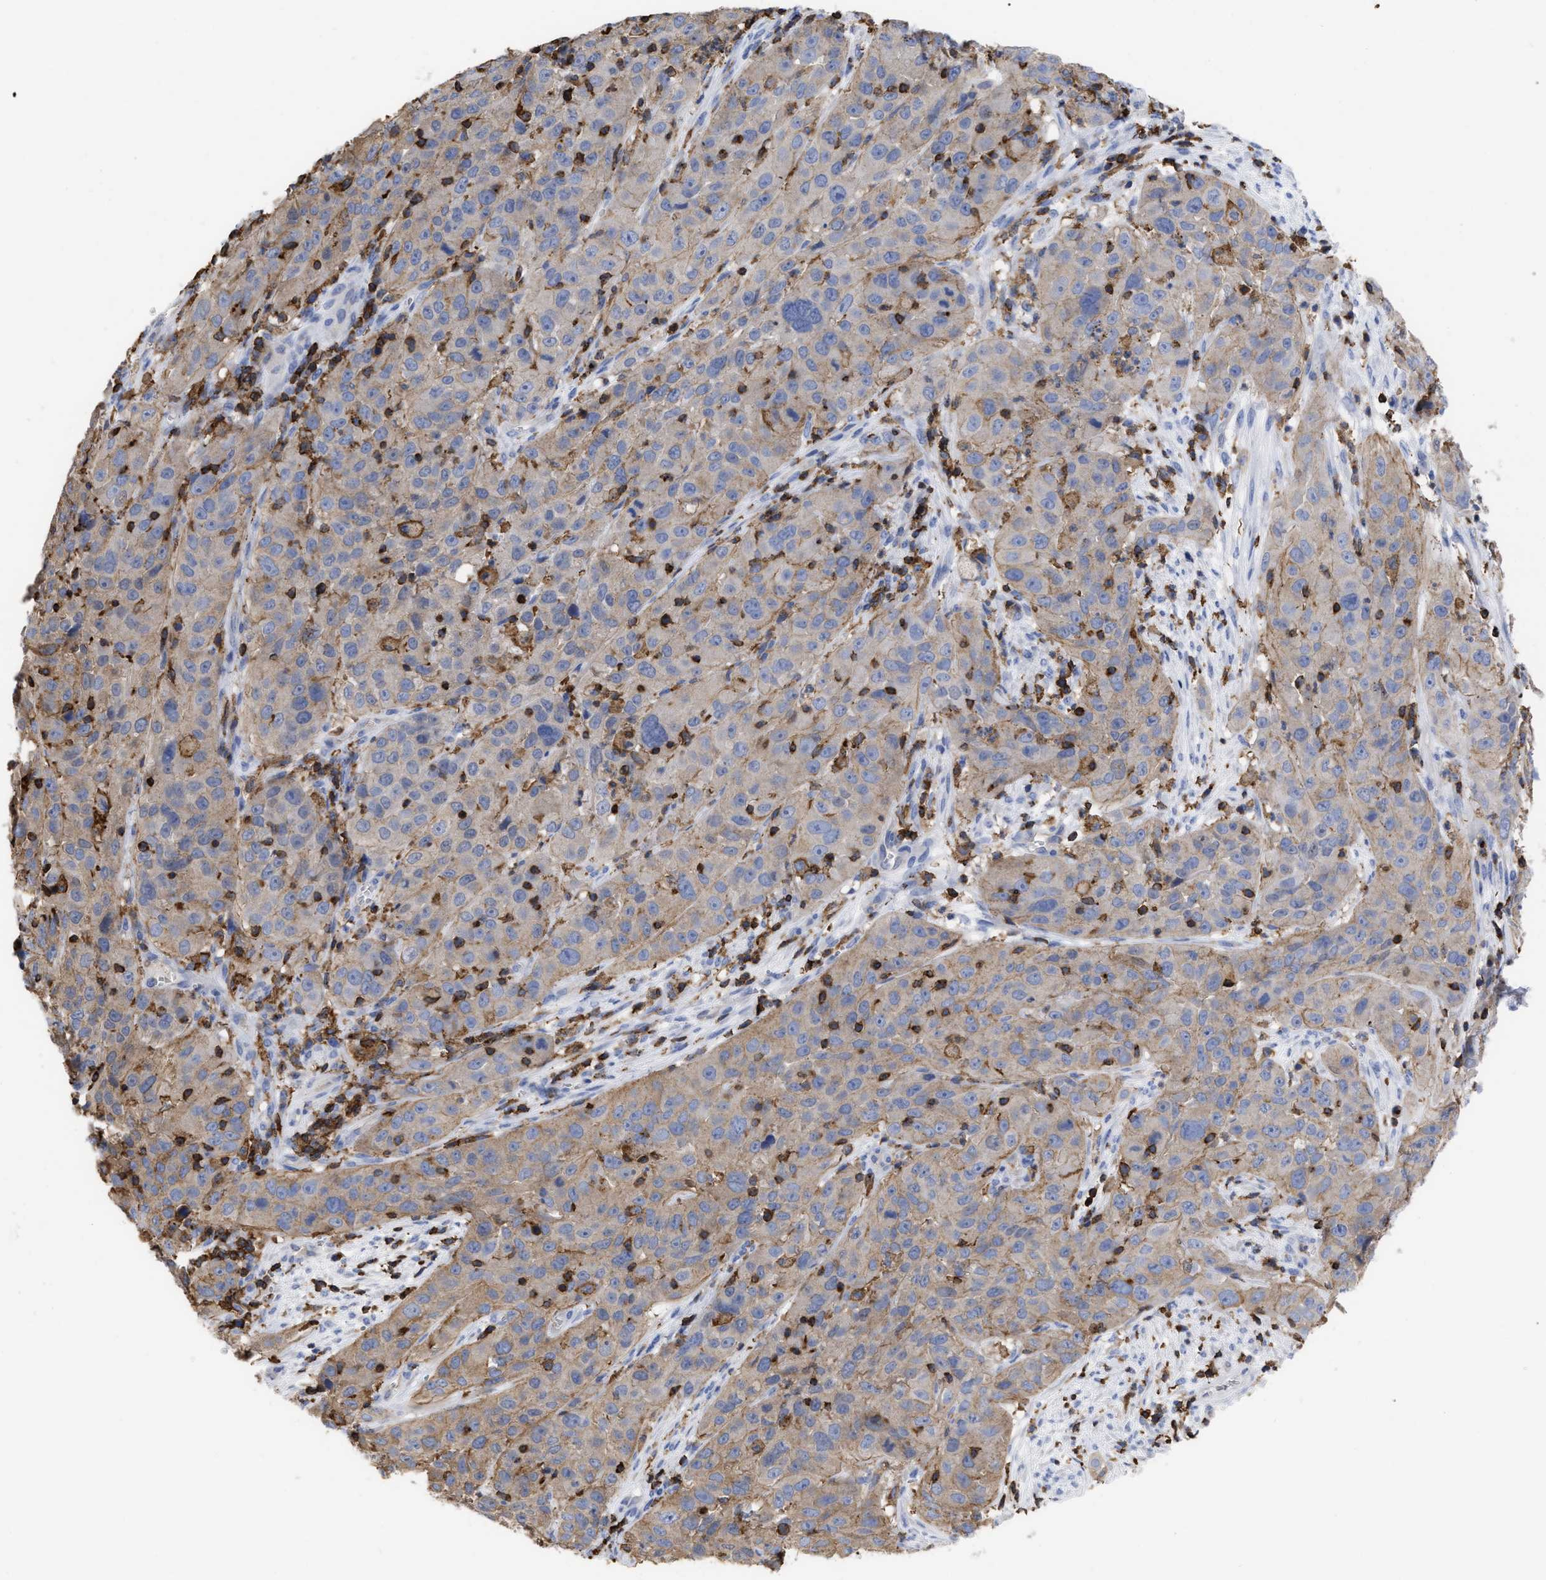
{"staining": {"intensity": "weak", "quantity": ">75%", "location": "cytoplasmic/membranous"}, "tissue": "cervical cancer", "cell_type": "Tumor cells", "image_type": "cancer", "snomed": [{"axis": "morphology", "description": "Squamous cell carcinoma, NOS"}, {"axis": "topography", "description": "Cervix"}], "caption": "Cervical cancer (squamous cell carcinoma) tissue displays weak cytoplasmic/membranous positivity in approximately >75% of tumor cells, visualized by immunohistochemistry.", "gene": "HCLS1", "patient": {"sex": "female", "age": 32}}